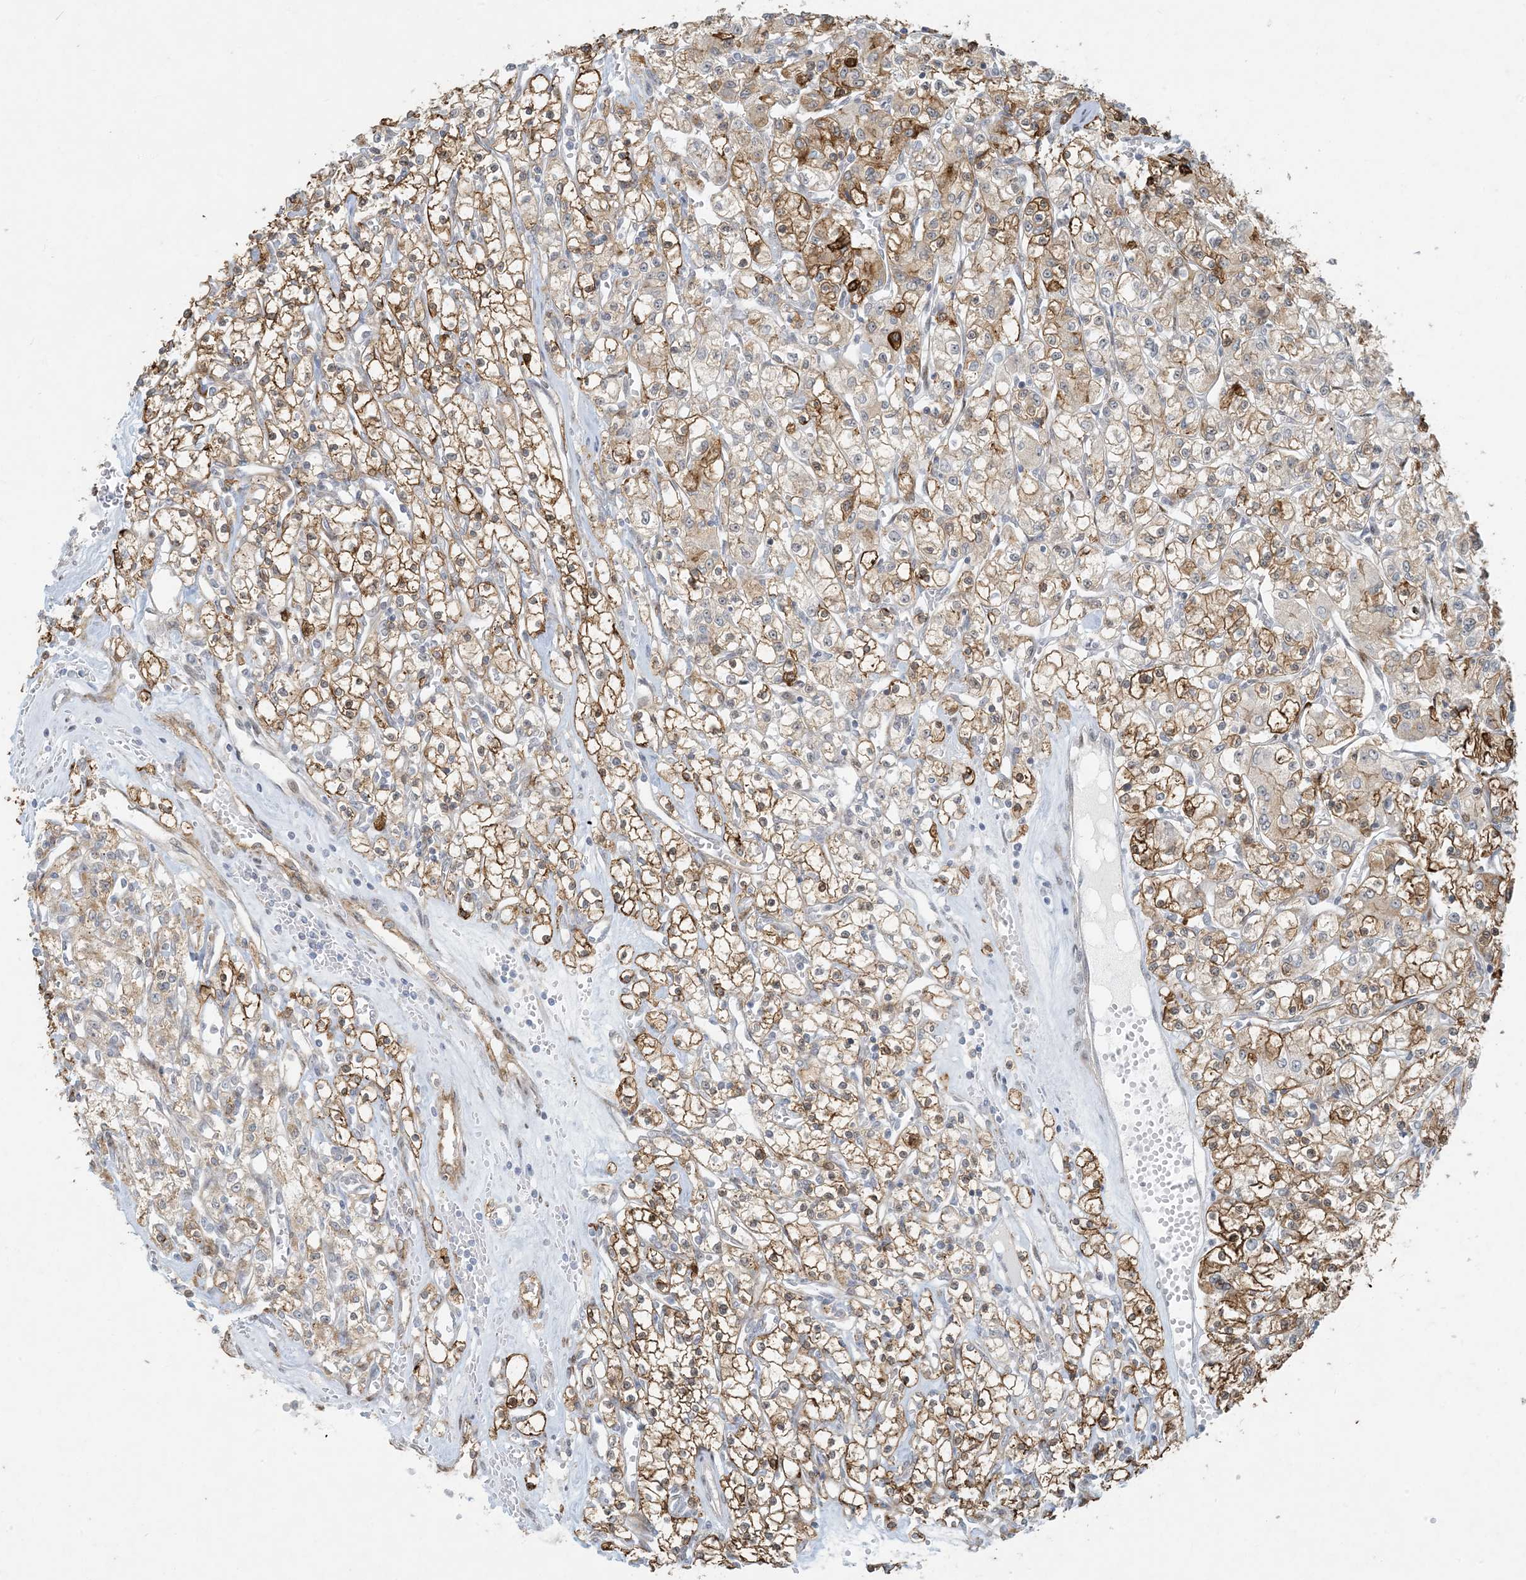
{"staining": {"intensity": "moderate", "quantity": "25%-75%", "location": "cytoplasmic/membranous"}, "tissue": "renal cancer", "cell_type": "Tumor cells", "image_type": "cancer", "snomed": [{"axis": "morphology", "description": "Adenocarcinoma, NOS"}, {"axis": "topography", "description": "Kidney"}], "caption": "High-power microscopy captured an immunohistochemistry (IHC) micrograph of renal cancer (adenocarcinoma), revealing moderate cytoplasmic/membranous staining in about 25%-75% of tumor cells. The protein of interest is stained brown, and the nuclei are stained in blue (DAB IHC with brightfield microscopy, high magnification).", "gene": "BCORL1", "patient": {"sex": "female", "age": 59}}